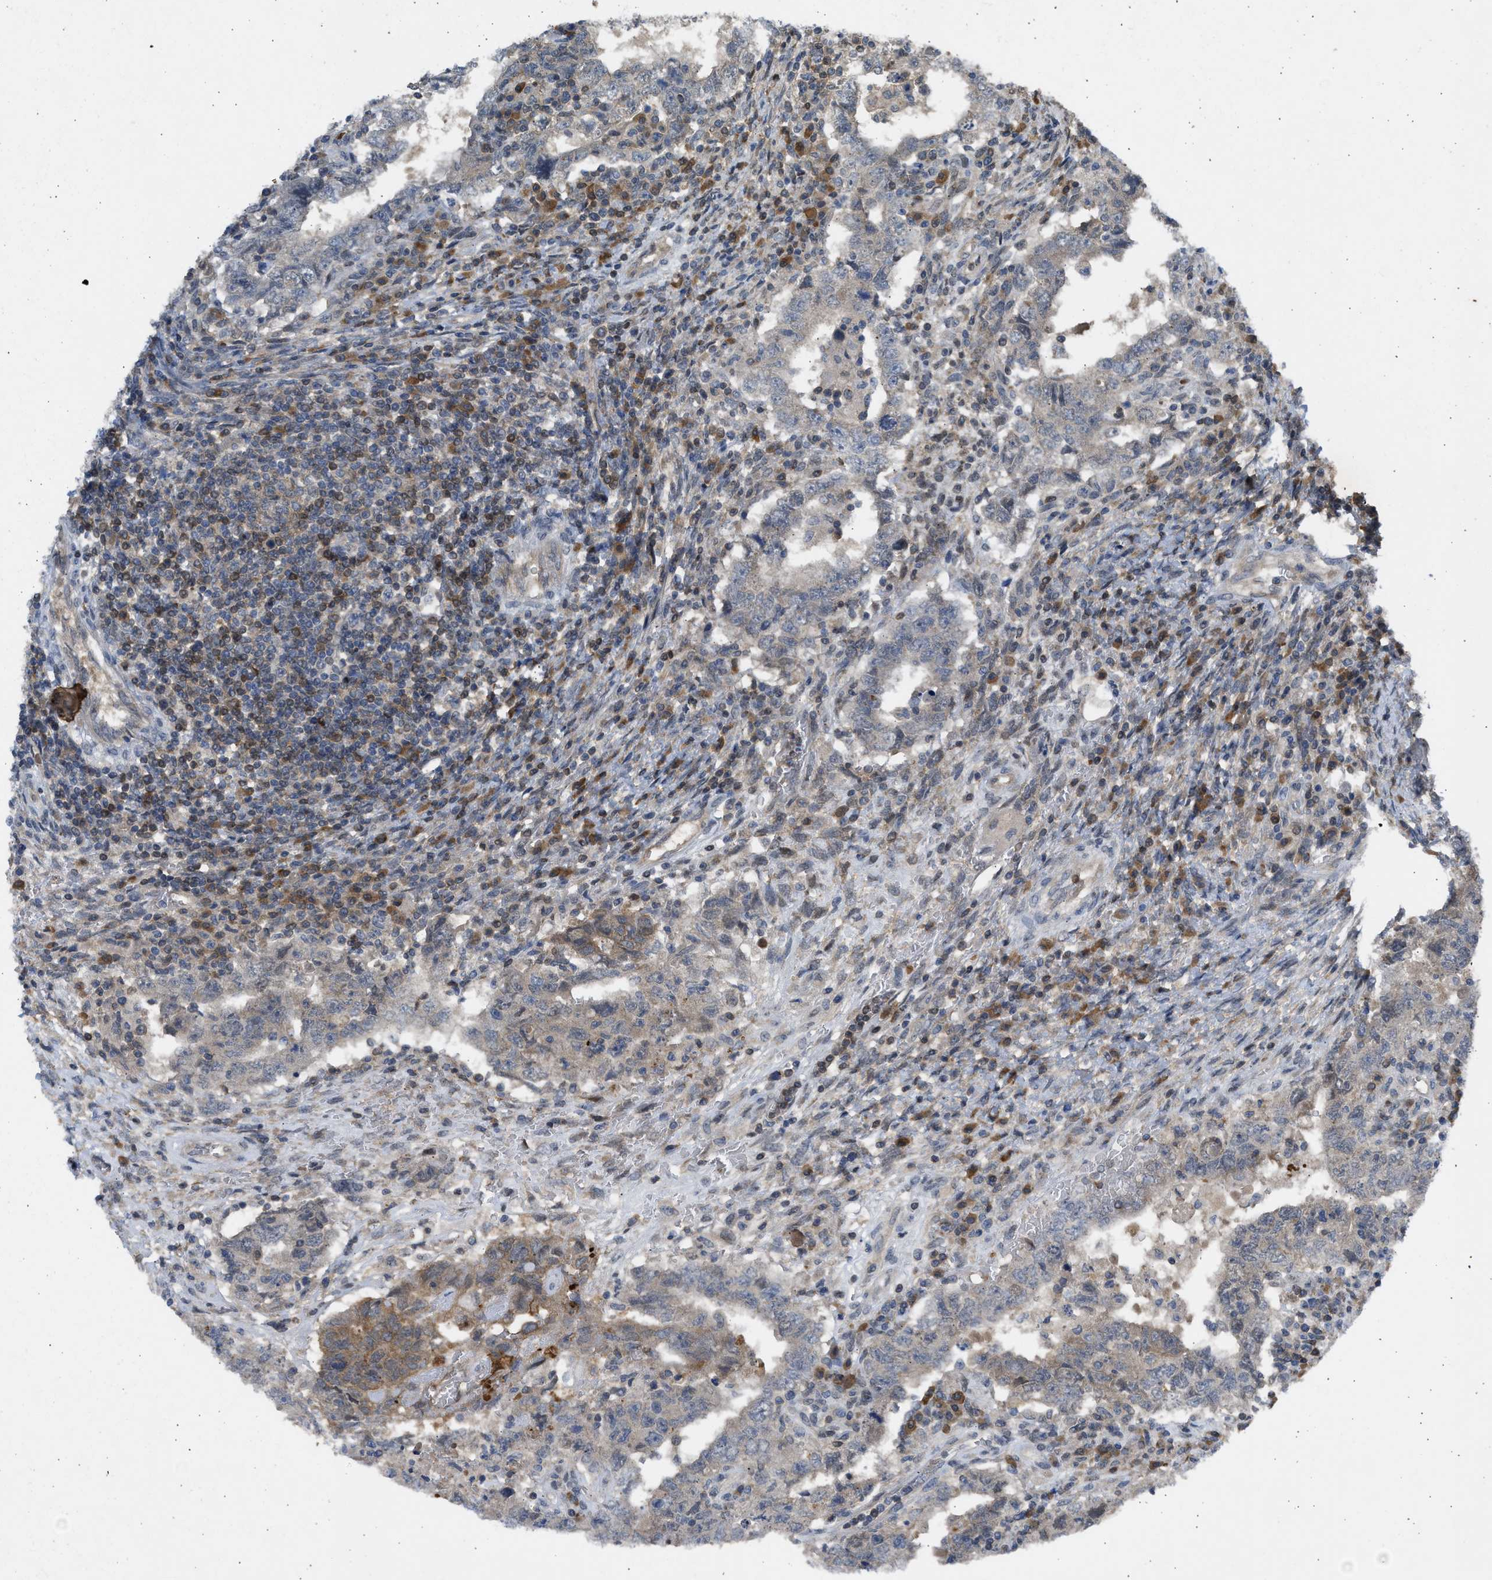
{"staining": {"intensity": "weak", "quantity": ">75%", "location": "cytoplasmic/membranous"}, "tissue": "testis cancer", "cell_type": "Tumor cells", "image_type": "cancer", "snomed": [{"axis": "morphology", "description": "Carcinoma, Embryonal, NOS"}, {"axis": "topography", "description": "Testis"}], "caption": "A brown stain shows weak cytoplasmic/membranous positivity of a protein in testis cancer (embryonal carcinoma) tumor cells.", "gene": "MAPK7", "patient": {"sex": "male", "age": 26}}